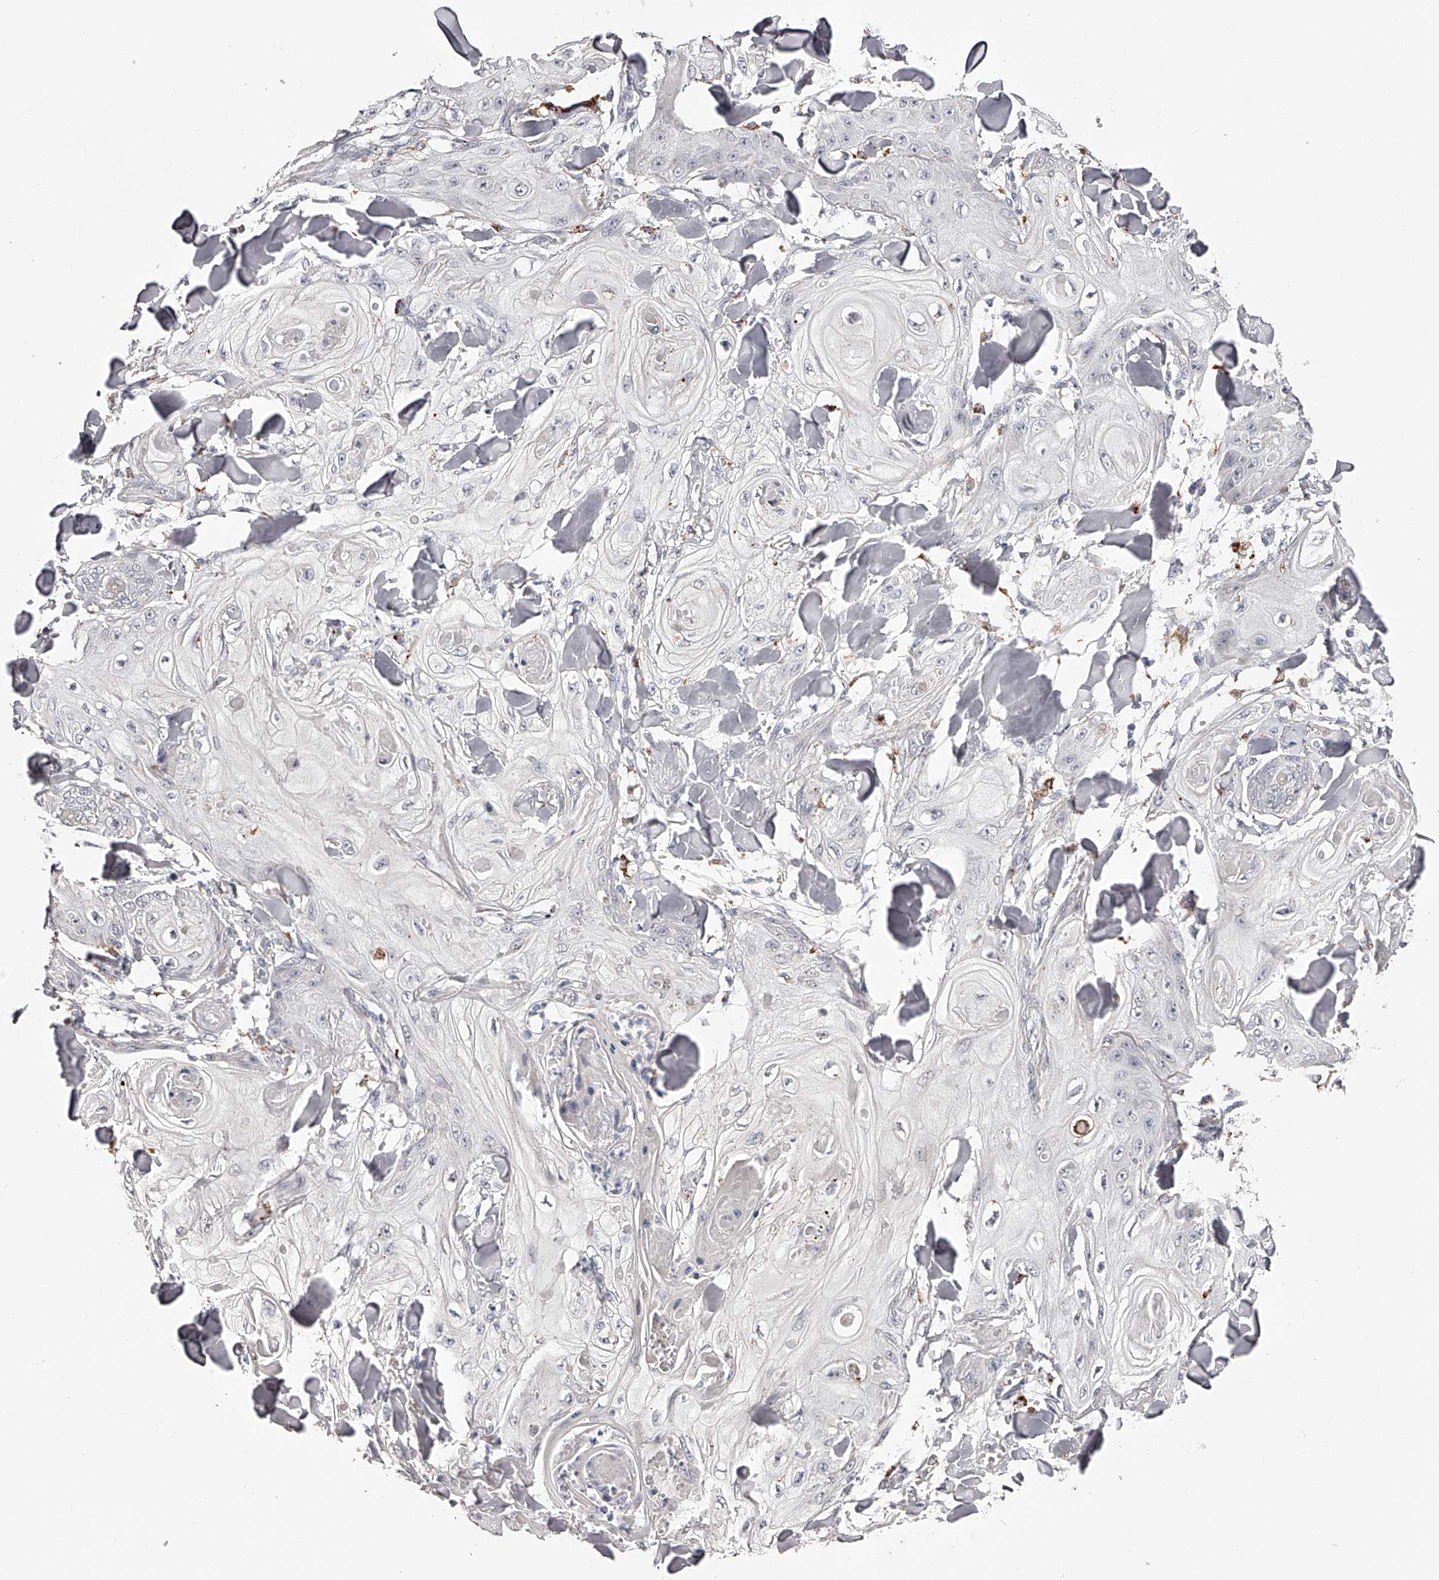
{"staining": {"intensity": "negative", "quantity": "none", "location": "none"}, "tissue": "skin cancer", "cell_type": "Tumor cells", "image_type": "cancer", "snomed": [{"axis": "morphology", "description": "Squamous cell carcinoma, NOS"}, {"axis": "topography", "description": "Skin"}], "caption": "A micrograph of human skin cancer is negative for staining in tumor cells. (DAB (3,3'-diaminobenzidine) IHC with hematoxylin counter stain).", "gene": "SLC35D3", "patient": {"sex": "male", "age": 74}}